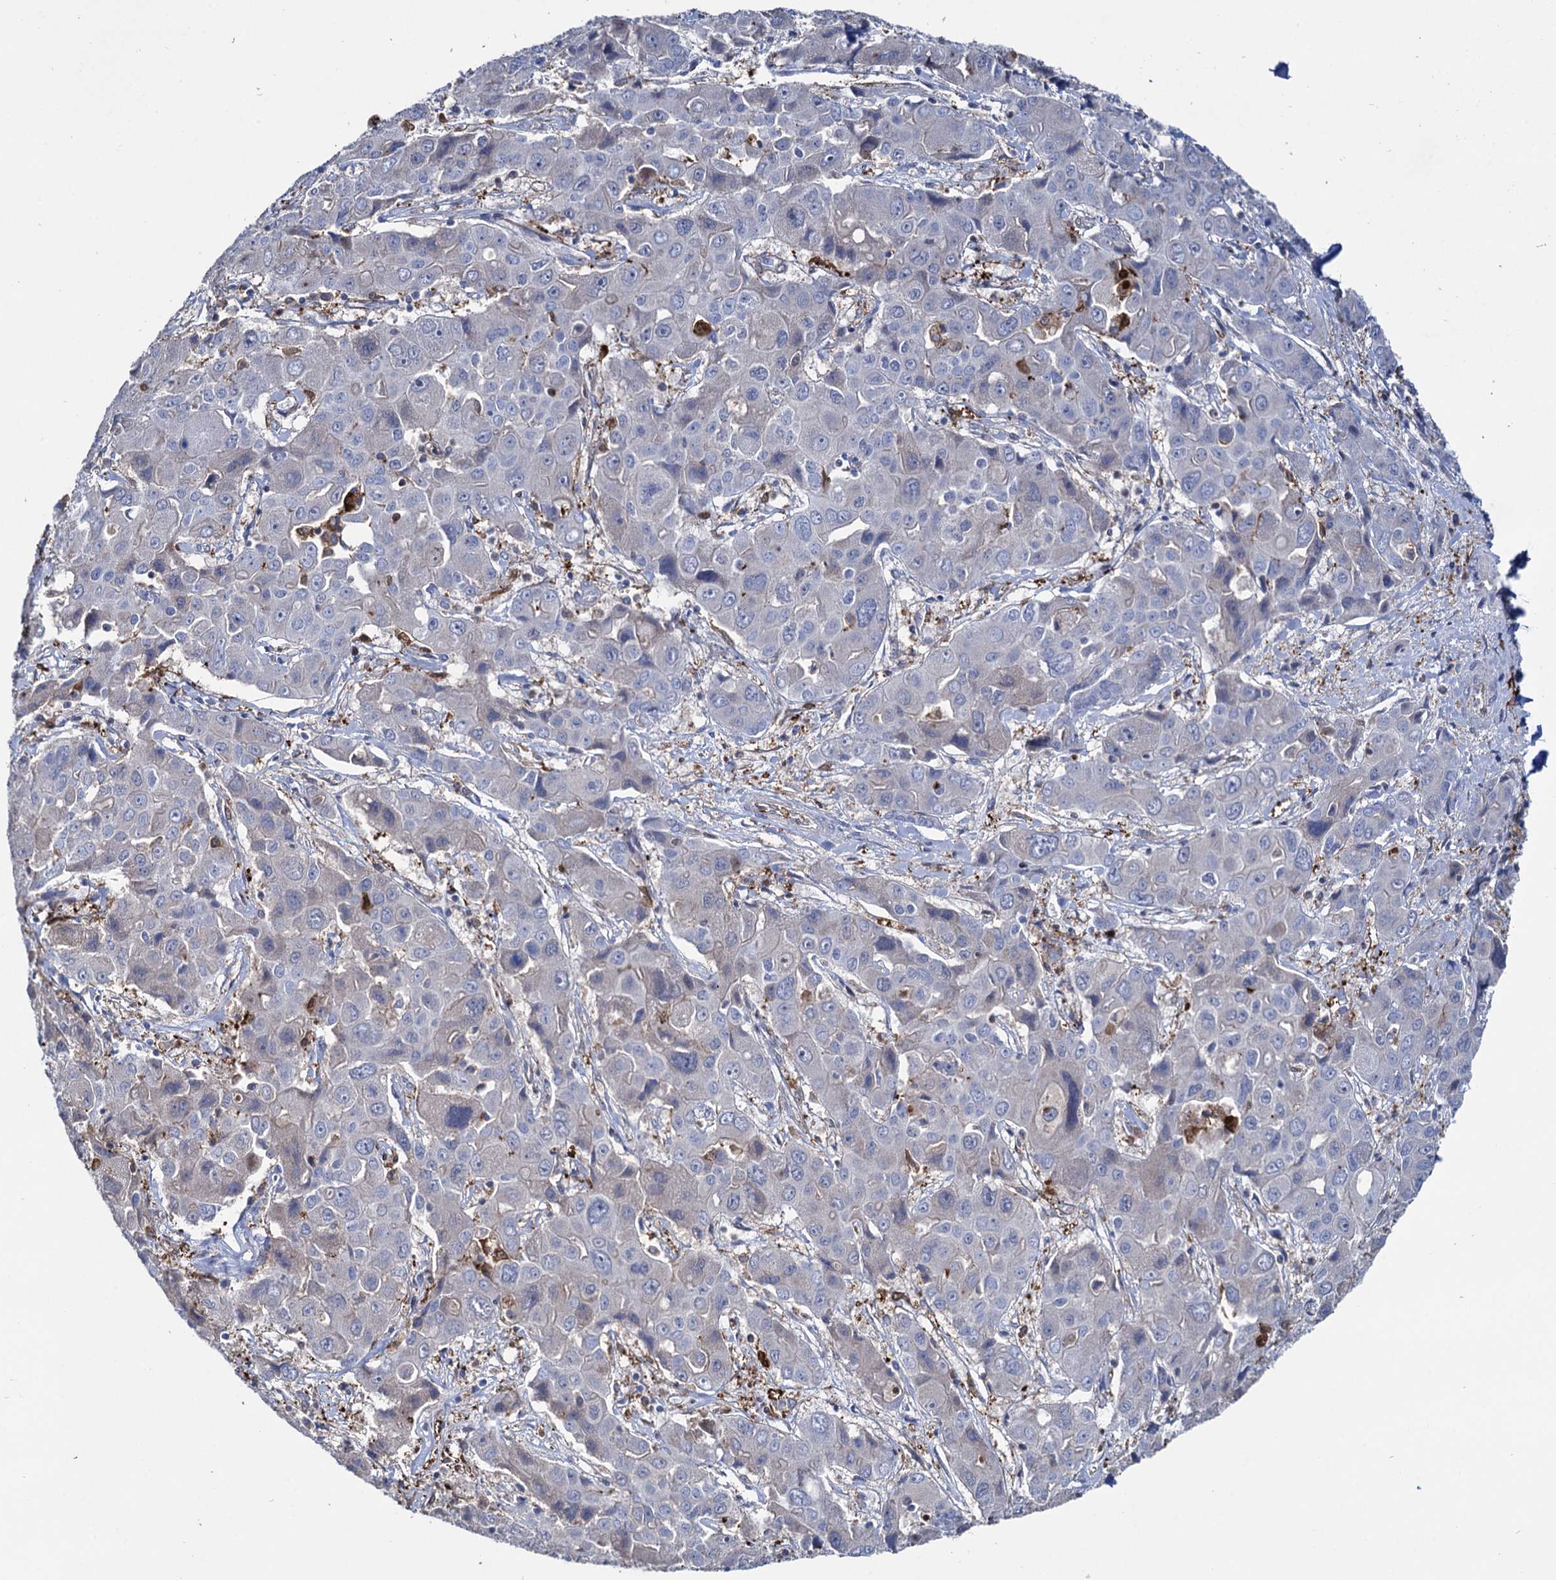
{"staining": {"intensity": "negative", "quantity": "none", "location": "none"}, "tissue": "liver cancer", "cell_type": "Tumor cells", "image_type": "cancer", "snomed": [{"axis": "morphology", "description": "Cholangiocarcinoma"}, {"axis": "topography", "description": "Liver"}], "caption": "Tumor cells show no significant protein expression in liver cancer. (DAB IHC visualized using brightfield microscopy, high magnification).", "gene": "FABP5", "patient": {"sex": "male", "age": 67}}